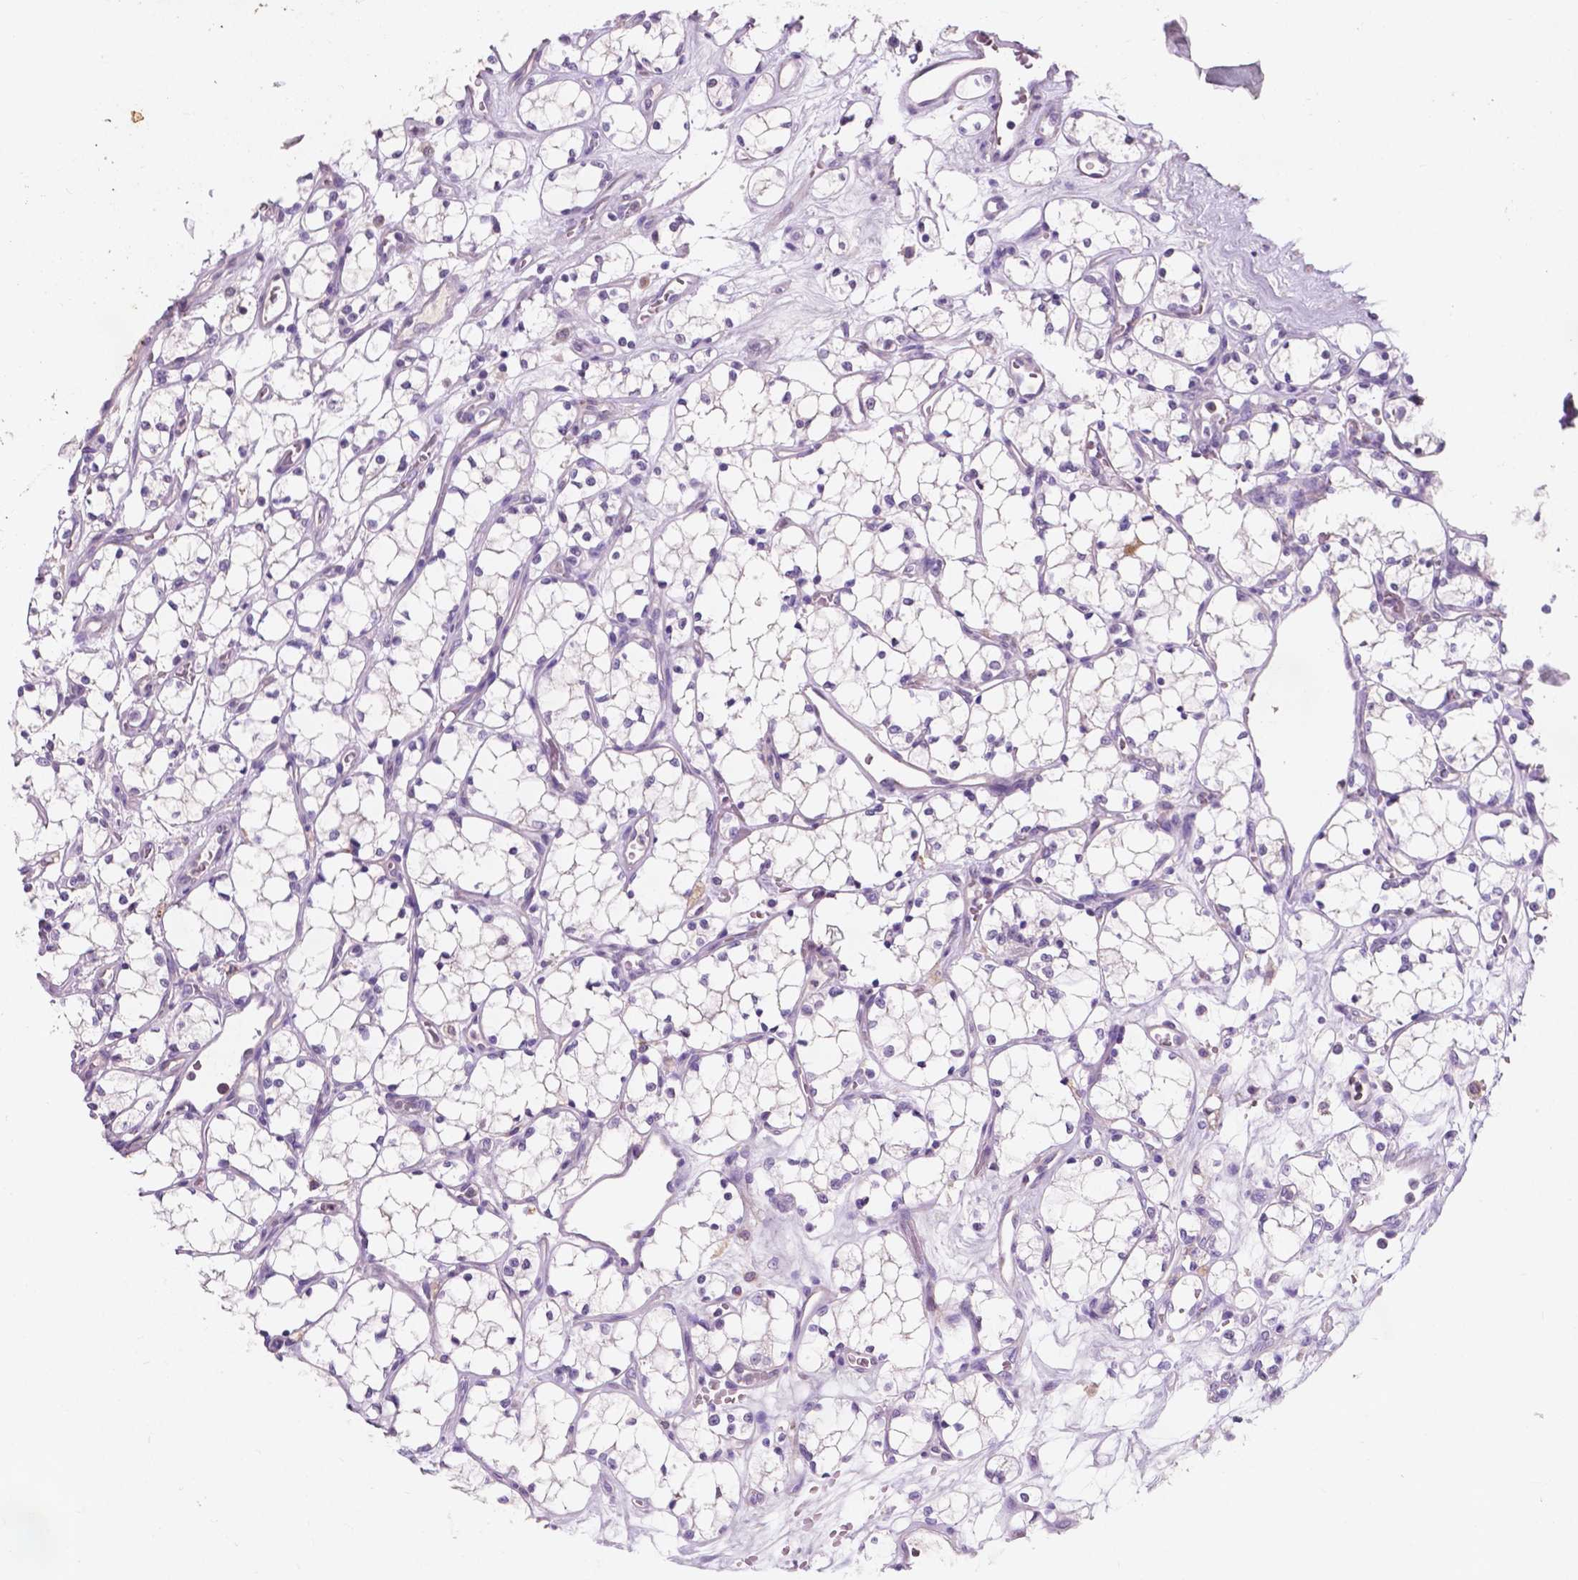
{"staining": {"intensity": "negative", "quantity": "none", "location": "none"}, "tissue": "renal cancer", "cell_type": "Tumor cells", "image_type": "cancer", "snomed": [{"axis": "morphology", "description": "Adenocarcinoma, NOS"}, {"axis": "topography", "description": "Kidney"}], "caption": "An image of human renal adenocarcinoma is negative for staining in tumor cells. Nuclei are stained in blue.", "gene": "IREB2", "patient": {"sex": "female", "age": 69}}